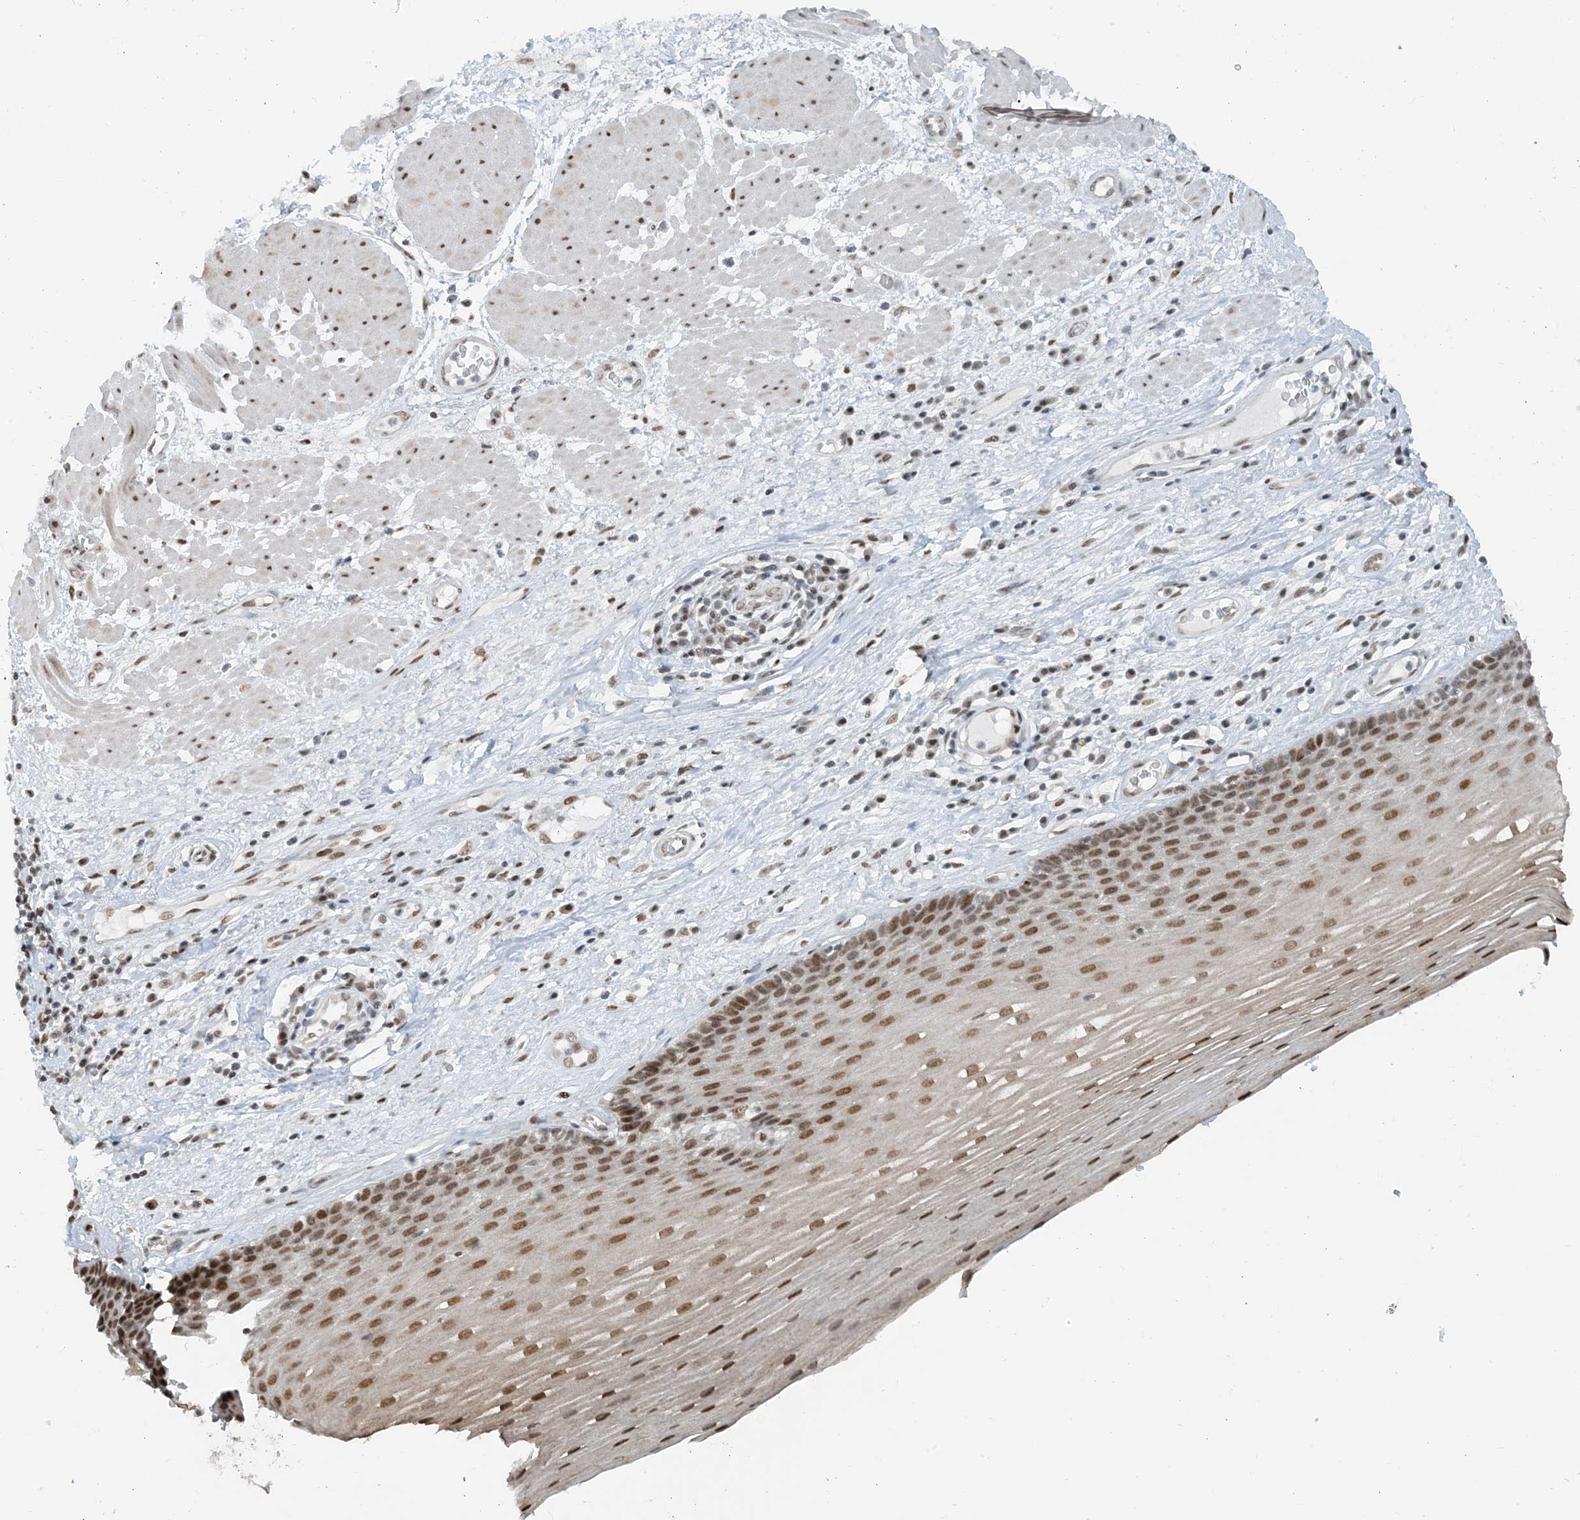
{"staining": {"intensity": "moderate", "quantity": ">75%", "location": "nuclear"}, "tissue": "esophagus", "cell_type": "Squamous epithelial cells", "image_type": "normal", "snomed": [{"axis": "morphology", "description": "Normal tissue, NOS"}, {"axis": "topography", "description": "Esophagus"}], "caption": "This is a micrograph of IHC staining of unremarkable esophagus, which shows moderate positivity in the nuclear of squamous epithelial cells.", "gene": "ZNF500", "patient": {"sex": "male", "age": 62}}